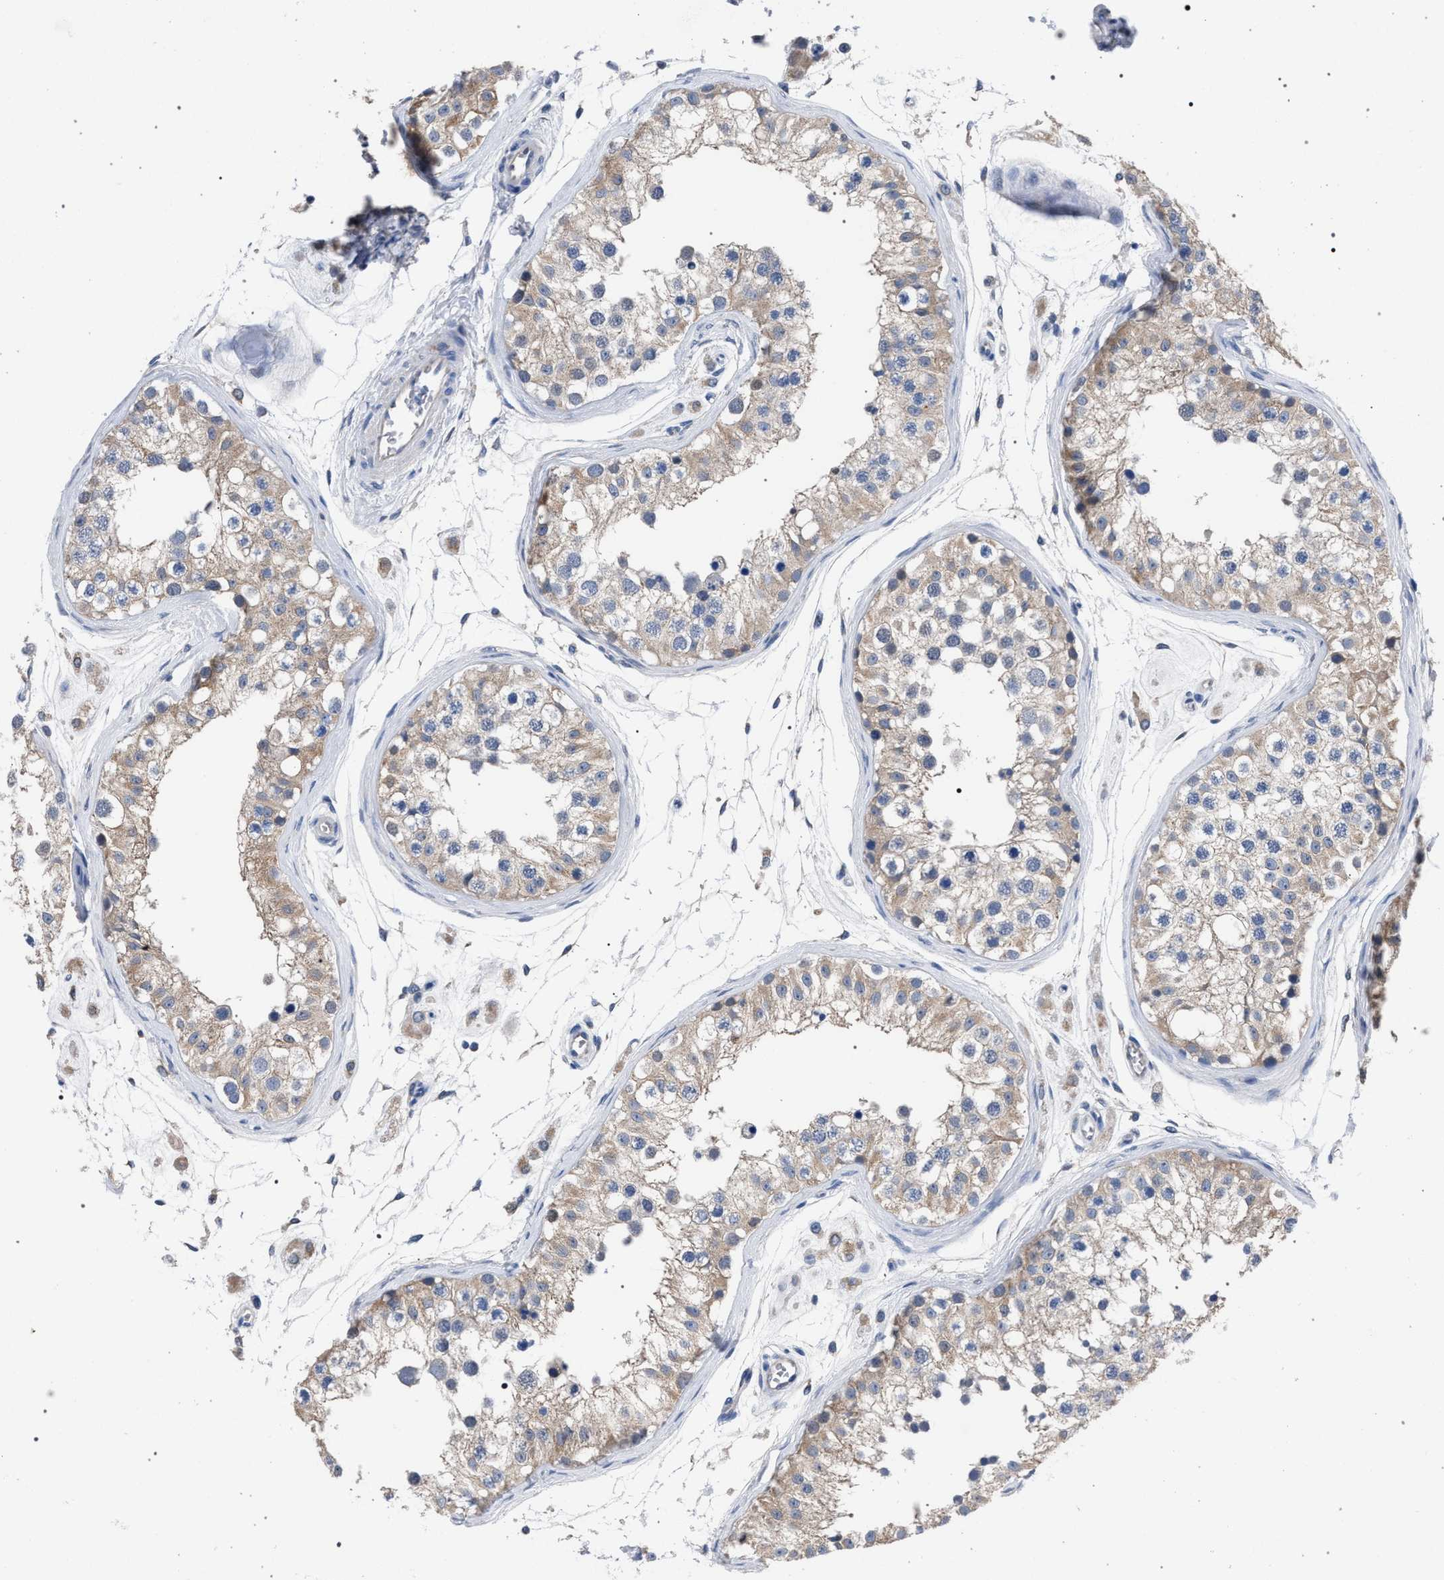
{"staining": {"intensity": "weak", "quantity": "25%-75%", "location": "cytoplasmic/membranous"}, "tissue": "testis", "cell_type": "Cells in seminiferous ducts", "image_type": "normal", "snomed": [{"axis": "morphology", "description": "Normal tissue, NOS"}, {"axis": "morphology", "description": "Adenocarcinoma, metastatic, NOS"}, {"axis": "topography", "description": "Testis"}], "caption": "Cells in seminiferous ducts reveal low levels of weak cytoplasmic/membranous positivity in about 25%-75% of cells in normal human testis.", "gene": "CRYZ", "patient": {"sex": "male", "age": 26}}